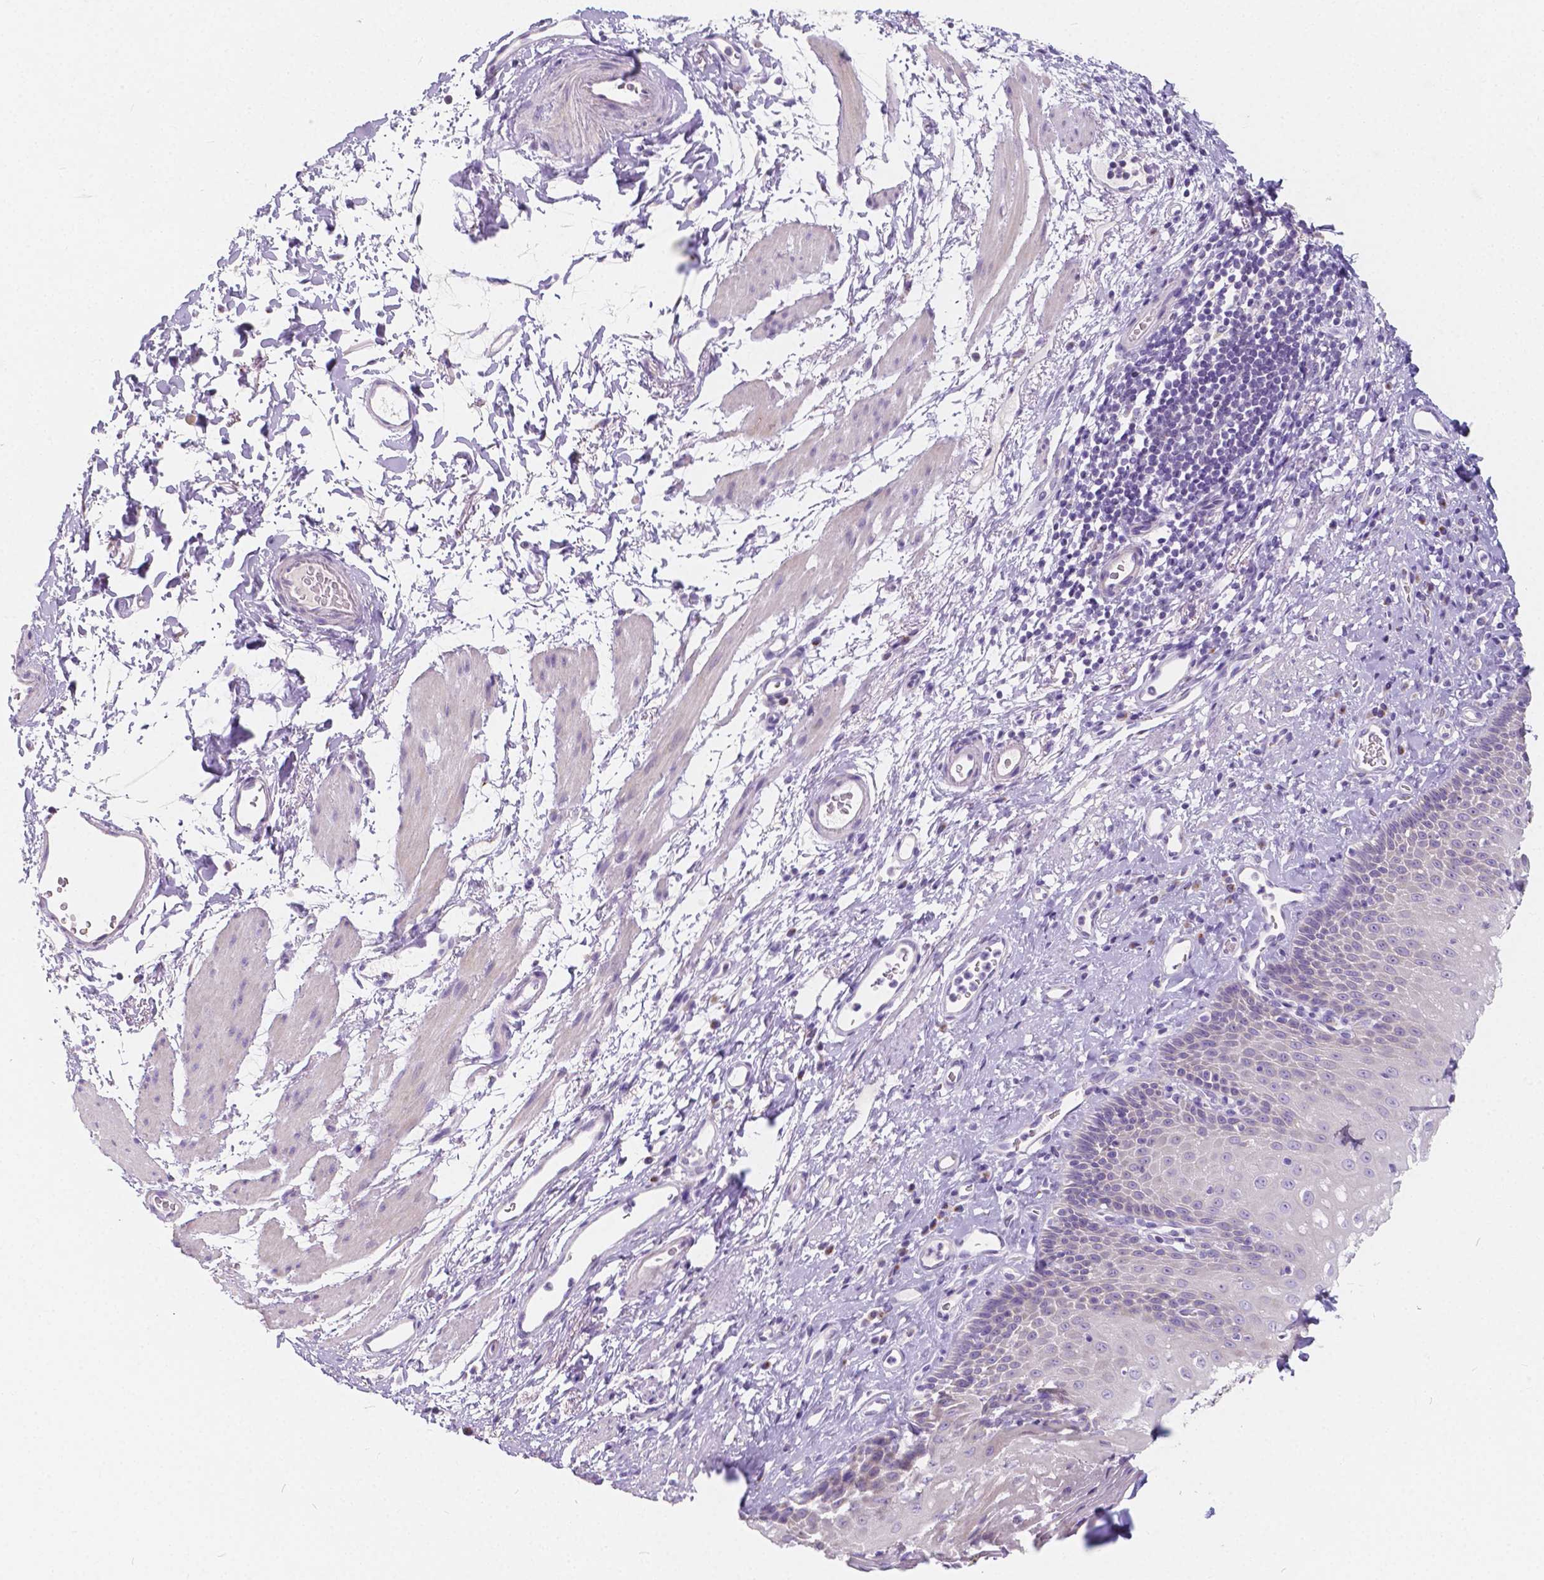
{"staining": {"intensity": "negative", "quantity": "none", "location": "none"}, "tissue": "esophagus", "cell_type": "Squamous epithelial cells", "image_type": "normal", "snomed": [{"axis": "morphology", "description": "Normal tissue, NOS"}, {"axis": "topography", "description": "Esophagus"}], "caption": "The image shows no staining of squamous epithelial cells in normal esophagus. (DAB IHC with hematoxylin counter stain).", "gene": "RNF186", "patient": {"sex": "female", "age": 68}}